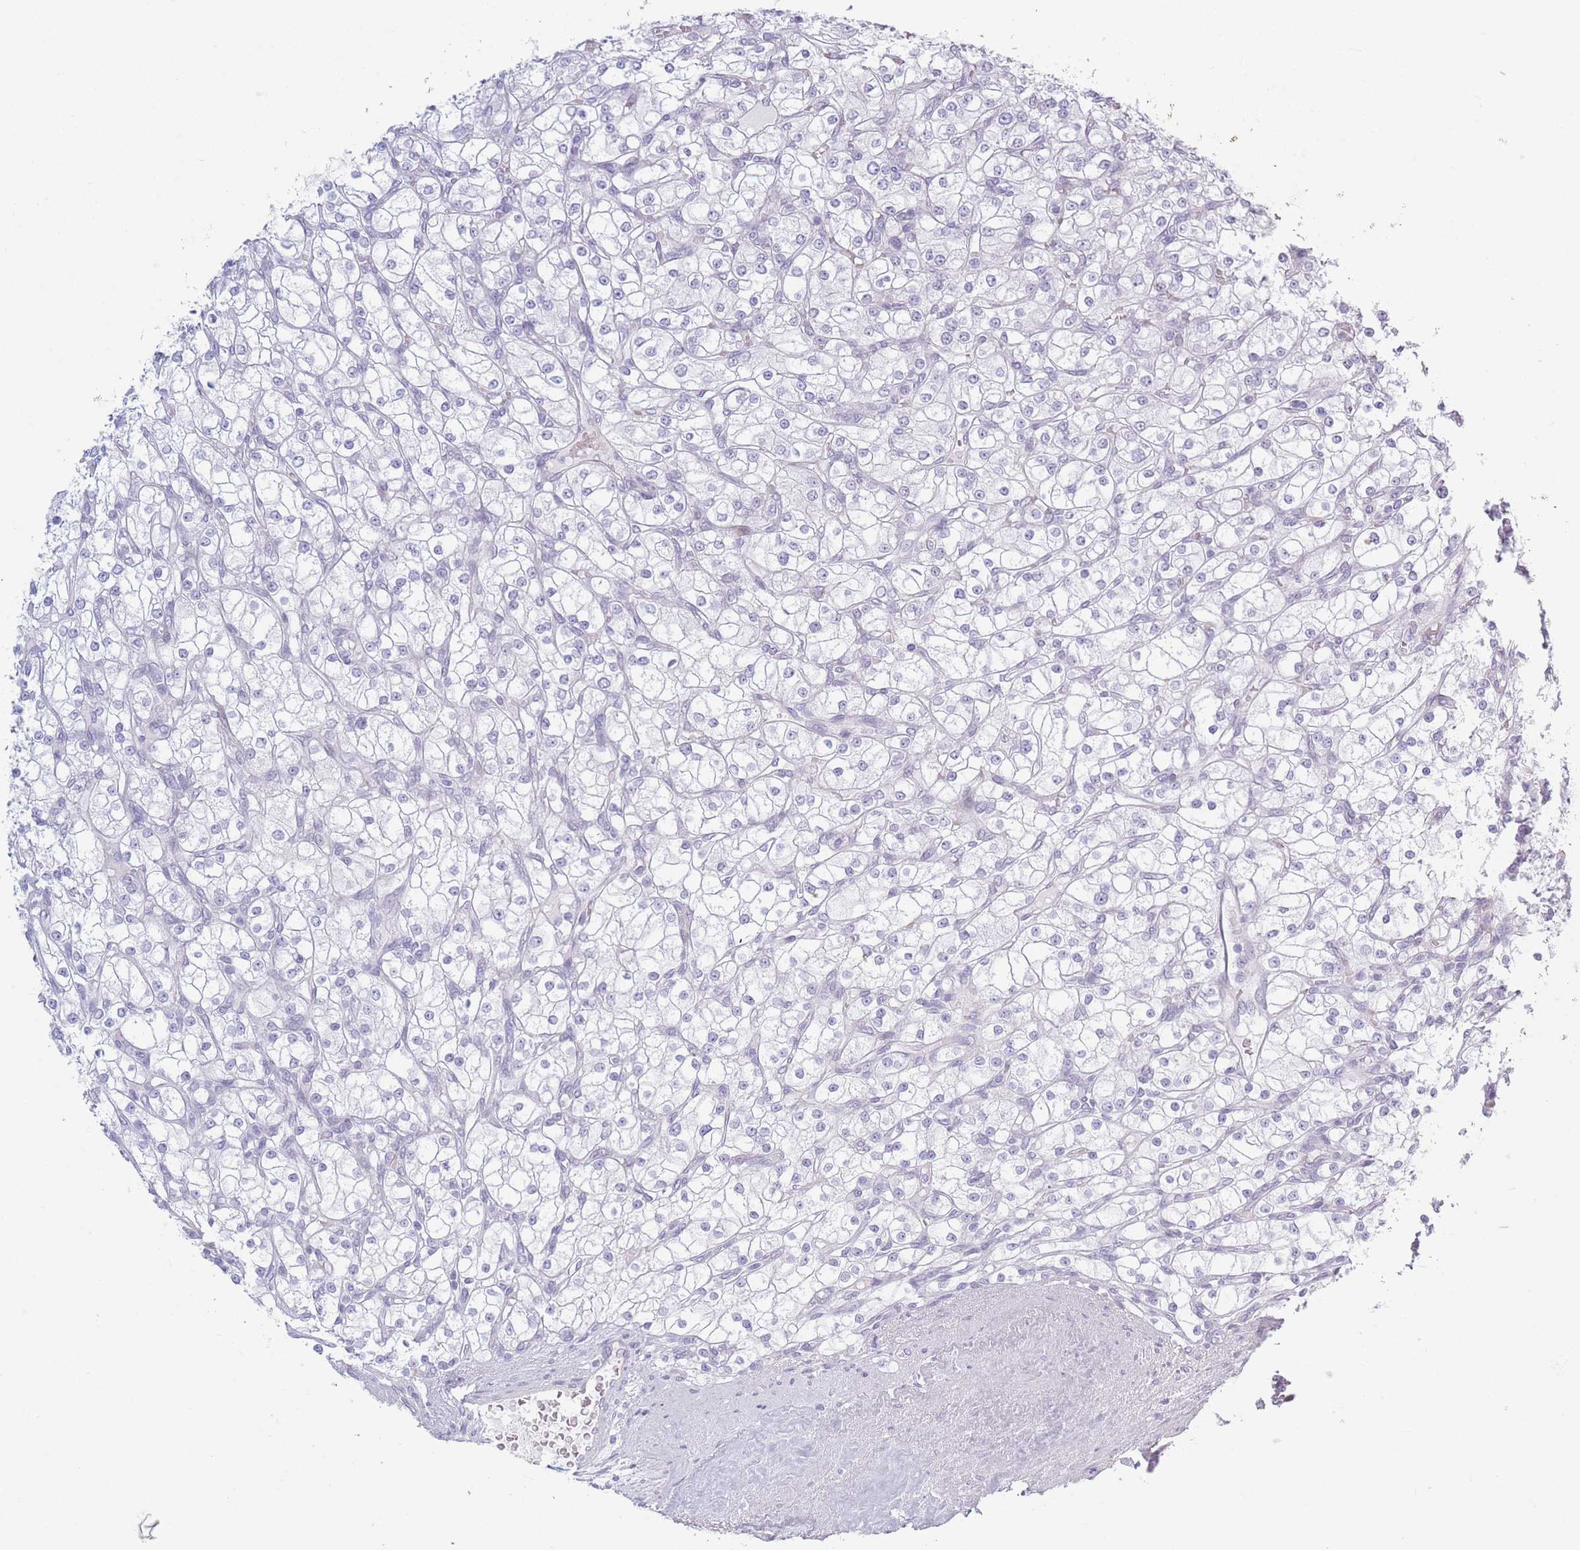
{"staining": {"intensity": "negative", "quantity": "none", "location": "none"}, "tissue": "renal cancer", "cell_type": "Tumor cells", "image_type": "cancer", "snomed": [{"axis": "morphology", "description": "Adenocarcinoma, NOS"}, {"axis": "topography", "description": "Kidney"}], "caption": "DAB immunohistochemical staining of renal cancer (adenocarcinoma) reveals no significant staining in tumor cells.", "gene": "PLEKHG2", "patient": {"sex": "male", "age": 80}}